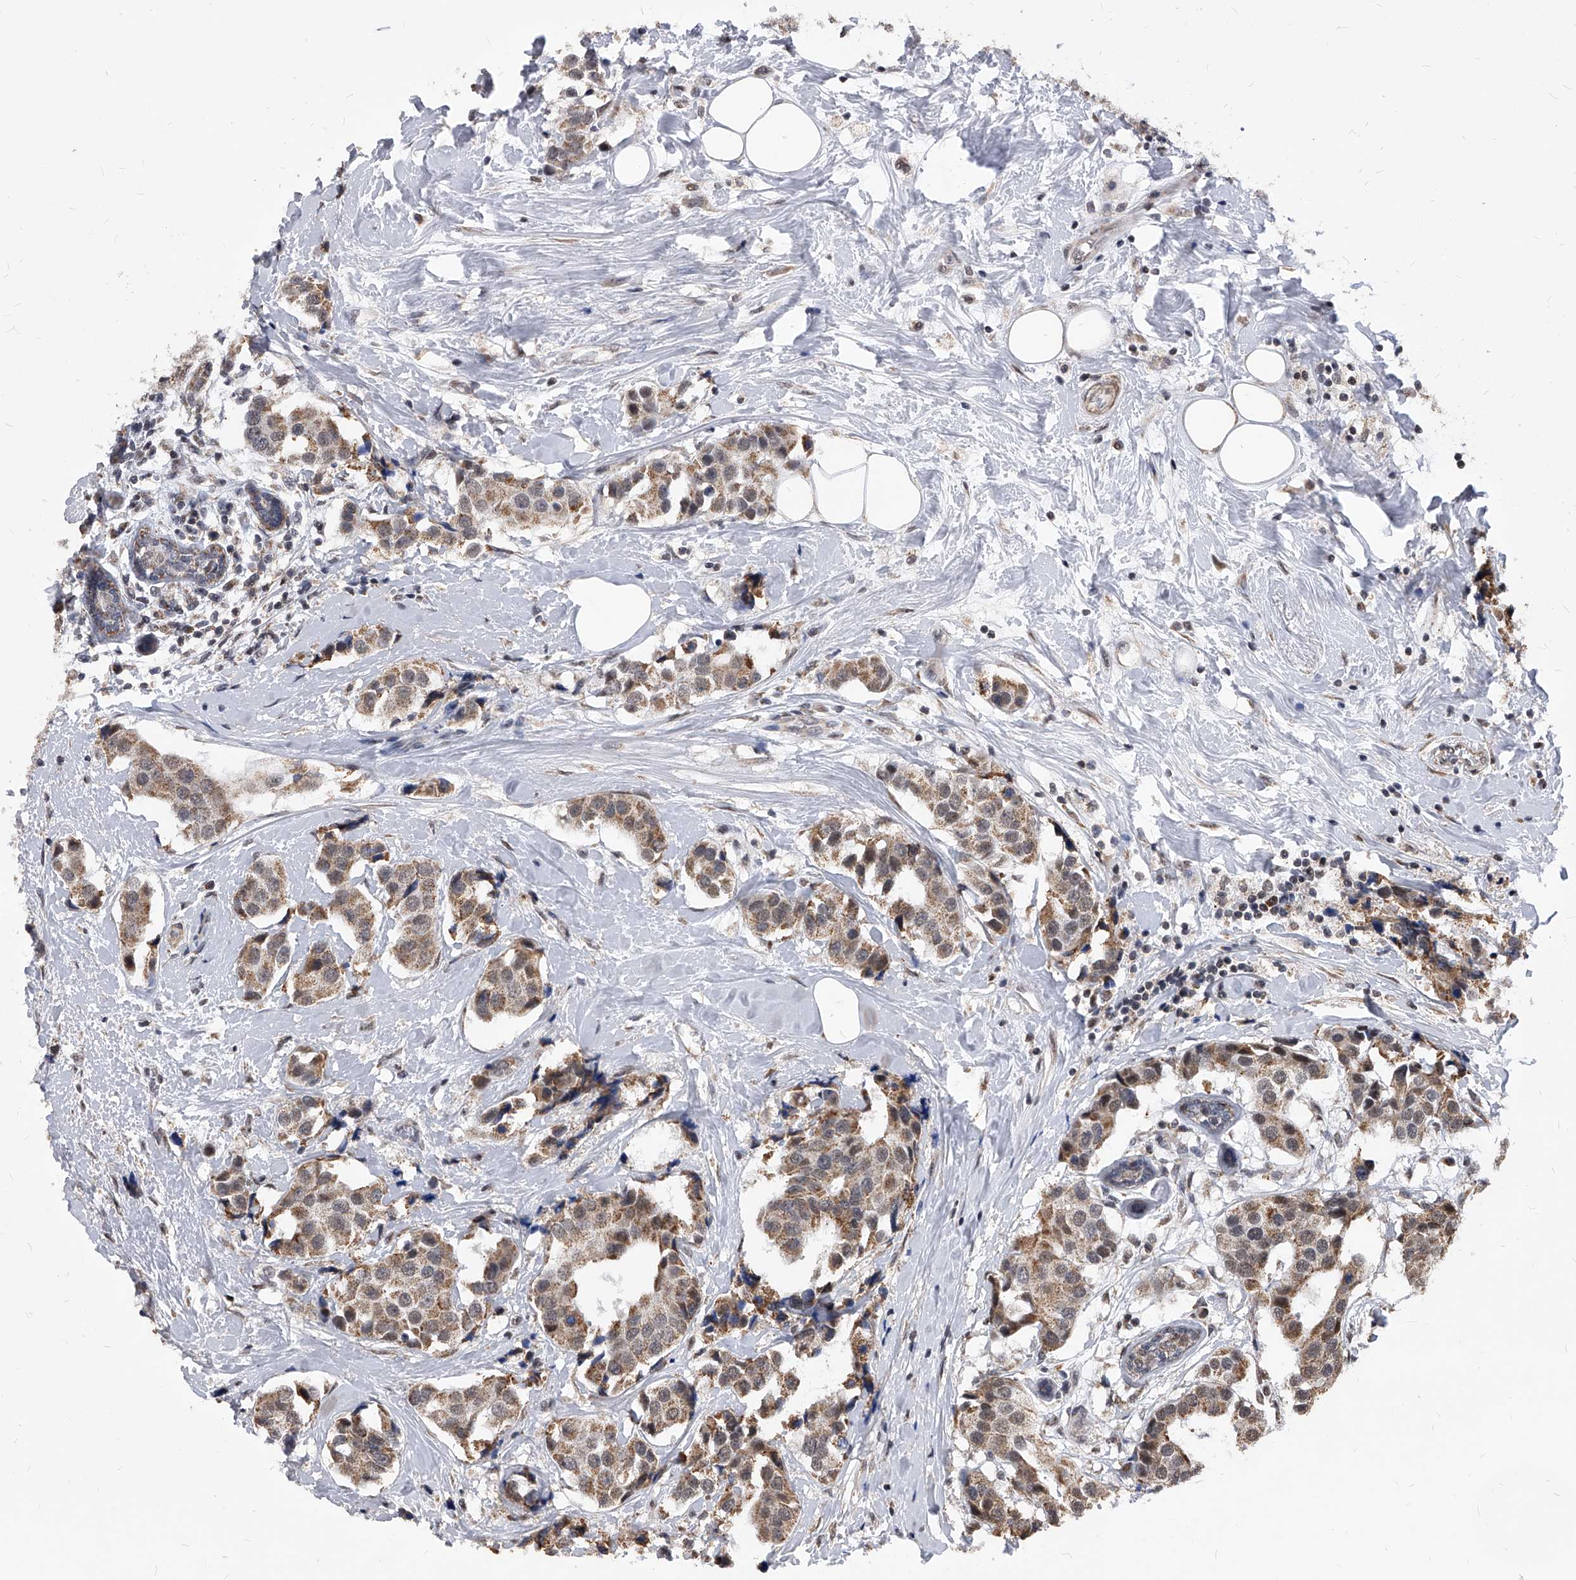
{"staining": {"intensity": "moderate", "quantity": ">75%", "location": "cytoplasmic/membranous"}, "tissue": "breast cancer", "cell_type": "Tumor cells", "image_type": "cancer", "snomed": [{"axis": "morphology", "description": "Normal tissue, NOS"}, {"axis": "morphology", "description": "Duct carcinoma"}, {"axis": "topography", "description": "Breast"}], "caption": "A medium amount of moderate cytoplasmic/membranous expression is appreciated in approximately >75% of tumor cells in breast cancer tissue.", "gene": "DUSP22", "patient": {"sex": "female", "age": 39}}